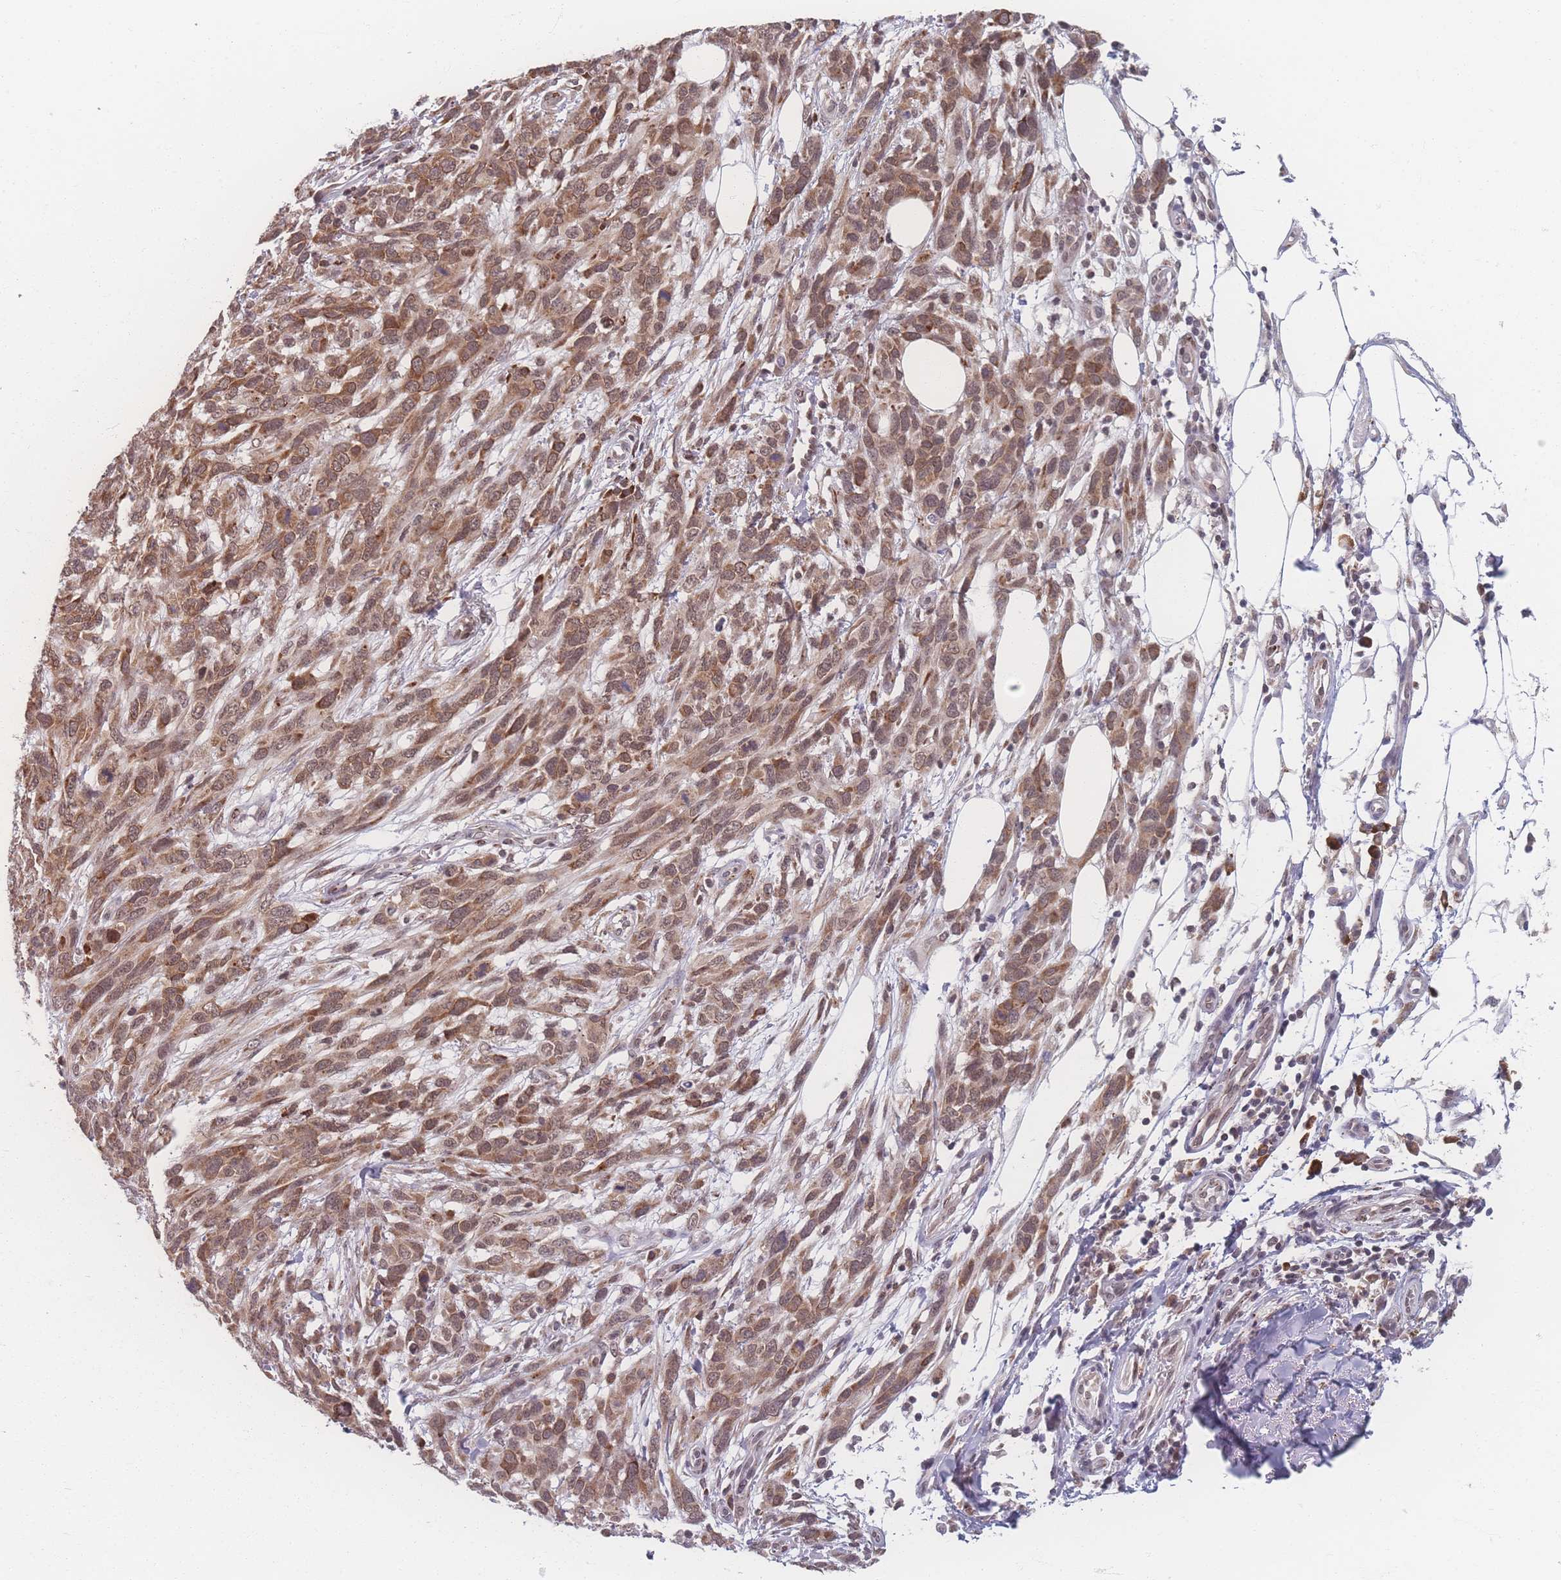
{"staining": {"intensity": "moderate", "quantity": ">75%", "location": "cytoplasmic/membranous,nuclear"}, "tissue": "melanoma", "cell_type": "Tumor cells", "image_type": "cancer", "snomed": [{"axis": "morphology", "description": "Normal morphology"}, {"axis": "morphology", "description": "Malignant melanoma, NOS"}, {"axis": "topography", "description": "Skin"}], "caption": "A micrograph showing moderate cytoplasmic/membranous and nuclear staining in about >75% of tumor cells in malignant melanoma, as visualized by brown immunohistochemical staining.", "gene": "ZC3H13", "patient": {"sex": "female", "age": 72}}